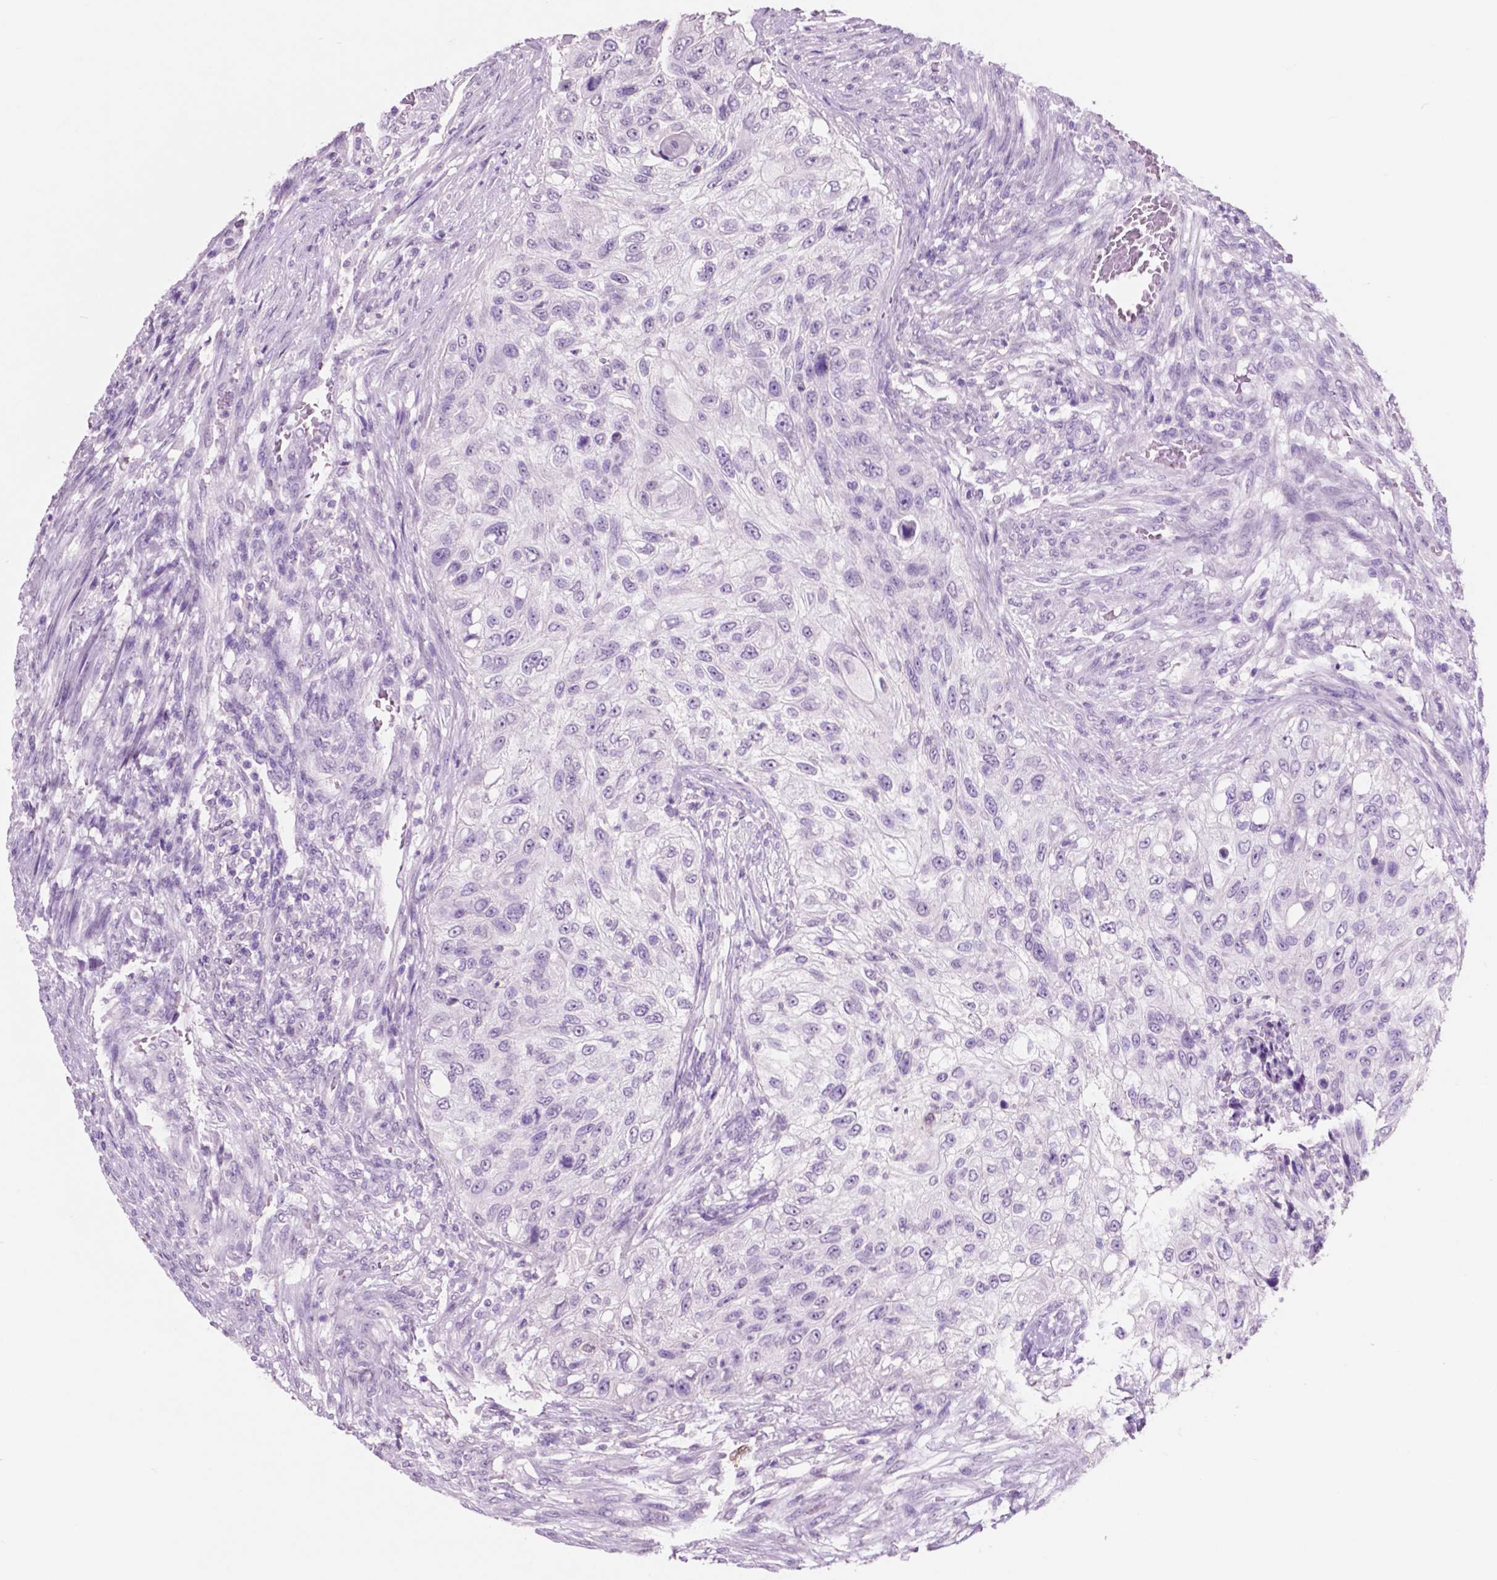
{"staining": {"intensity": "negative", "quantity": "none", "location": "none"}, "tissue": "urothelial cancer", "cell_type": "Tumor cells", "image_type": "cancer", "snomed": [{"axis": "morphology", "description": "Urothelial carcinoma, High grade"}, {"axis": "topography", "description": "Urinary bladder"}], "caption": "Image shows no significant protein expression in tumor cells of urothelial cancer. (Stains: DAB immunohistochemistry (IHC) with hematoxylin counter stain, Microscopy: brightfield microscopy at high magnification).", "gene": "IDO1", "patient": {"sex": "female", "age": 60}}